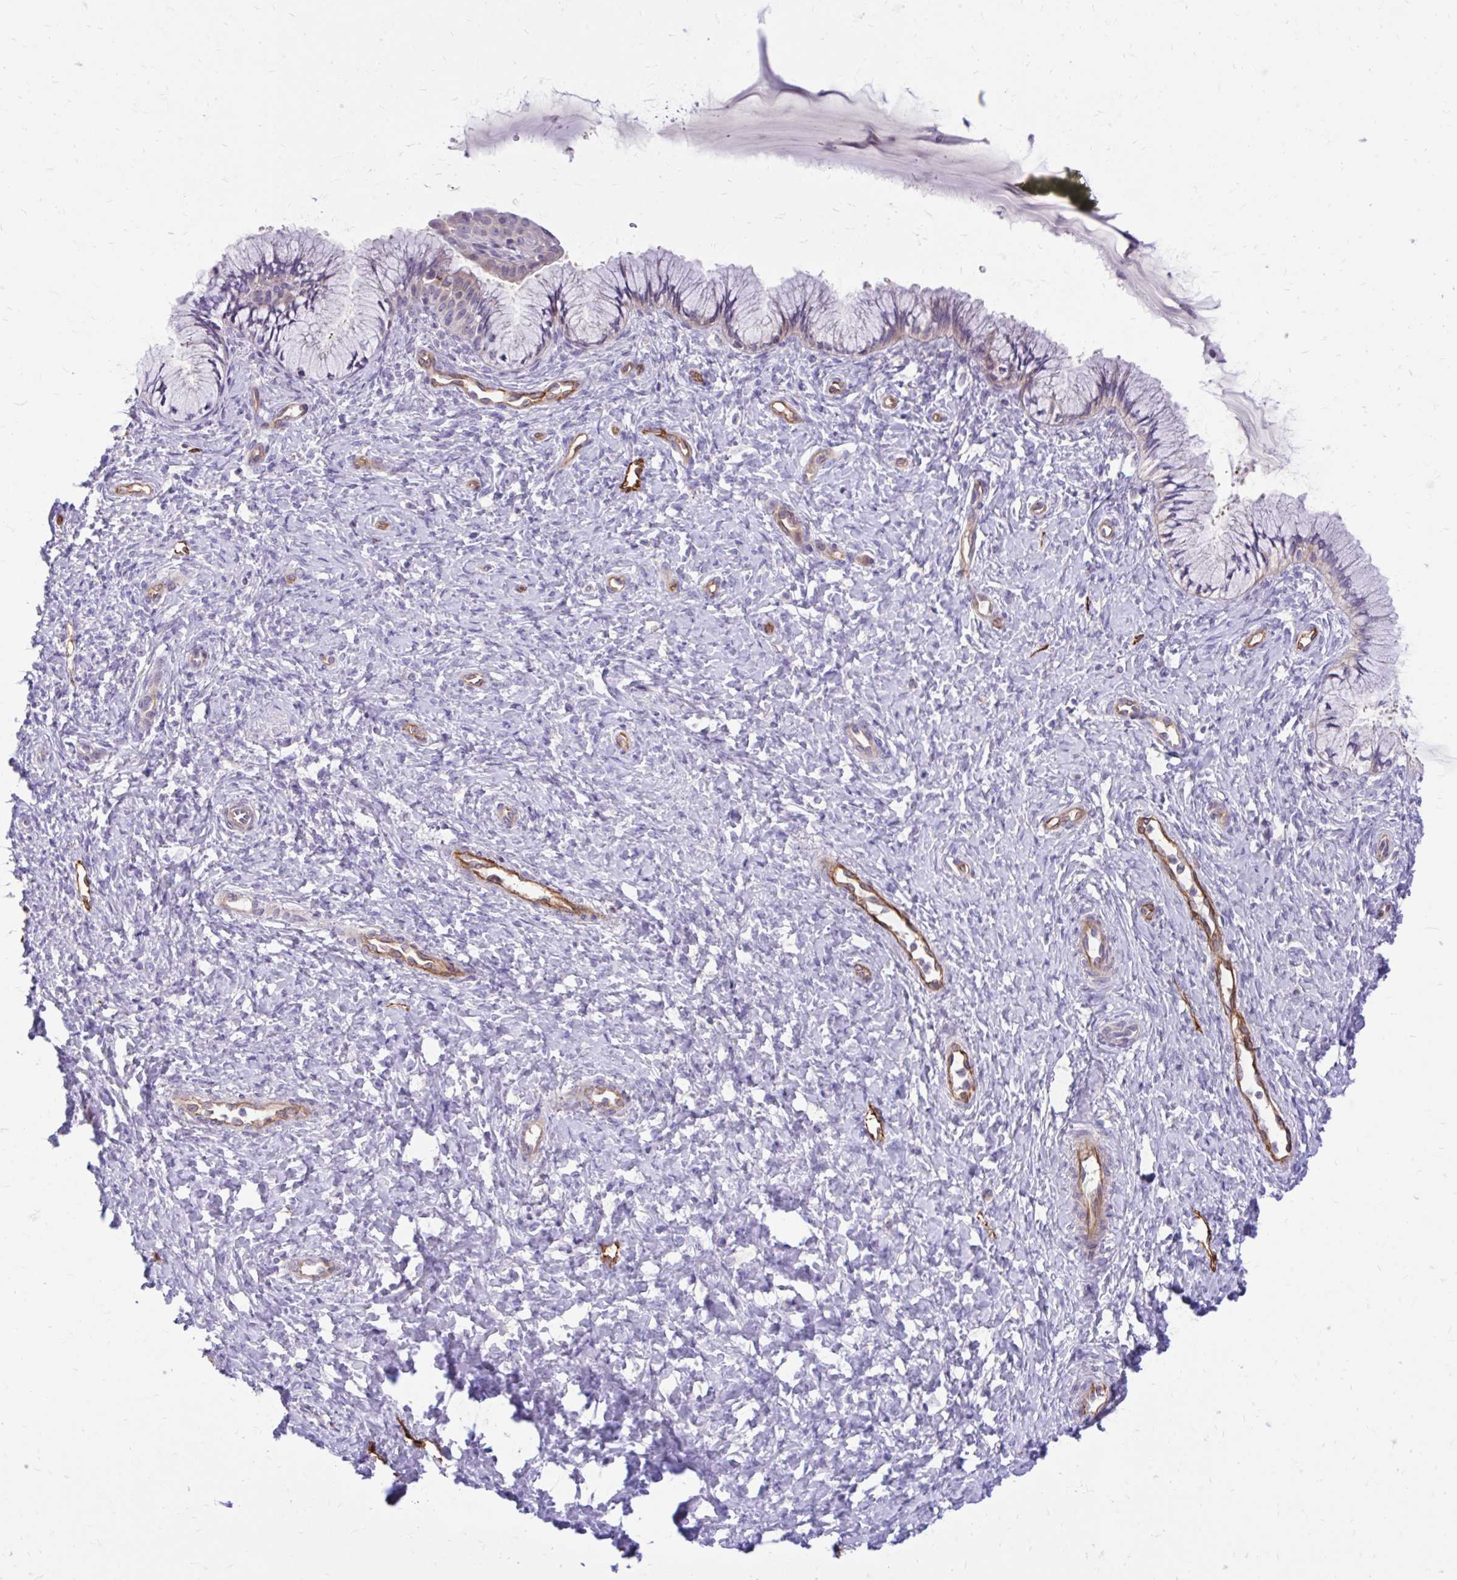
{"staining": {"intensity": "weak", "quantity": "<25%", "location": "cytoplasmic/membranous"}, "tissue": "cervix", "cell_type": "Glandular cells", "image_type": "normal", "snomed": [{"axis": "morphology", "description": "Normal tissue, NOS"}, {"axis": "topography", "description": "Cervix"}], "caption": "Cervix was stained to show a protein in brown. There is no significant expression in glandular cells. The staining was performed using DAB to visualize the protein expression in brown, while the nuclei were stained in blue with hematoxylin (Magnification: 20x).", "gene": "ESPNL", "patient": {"sex": "female", "age": 37}}